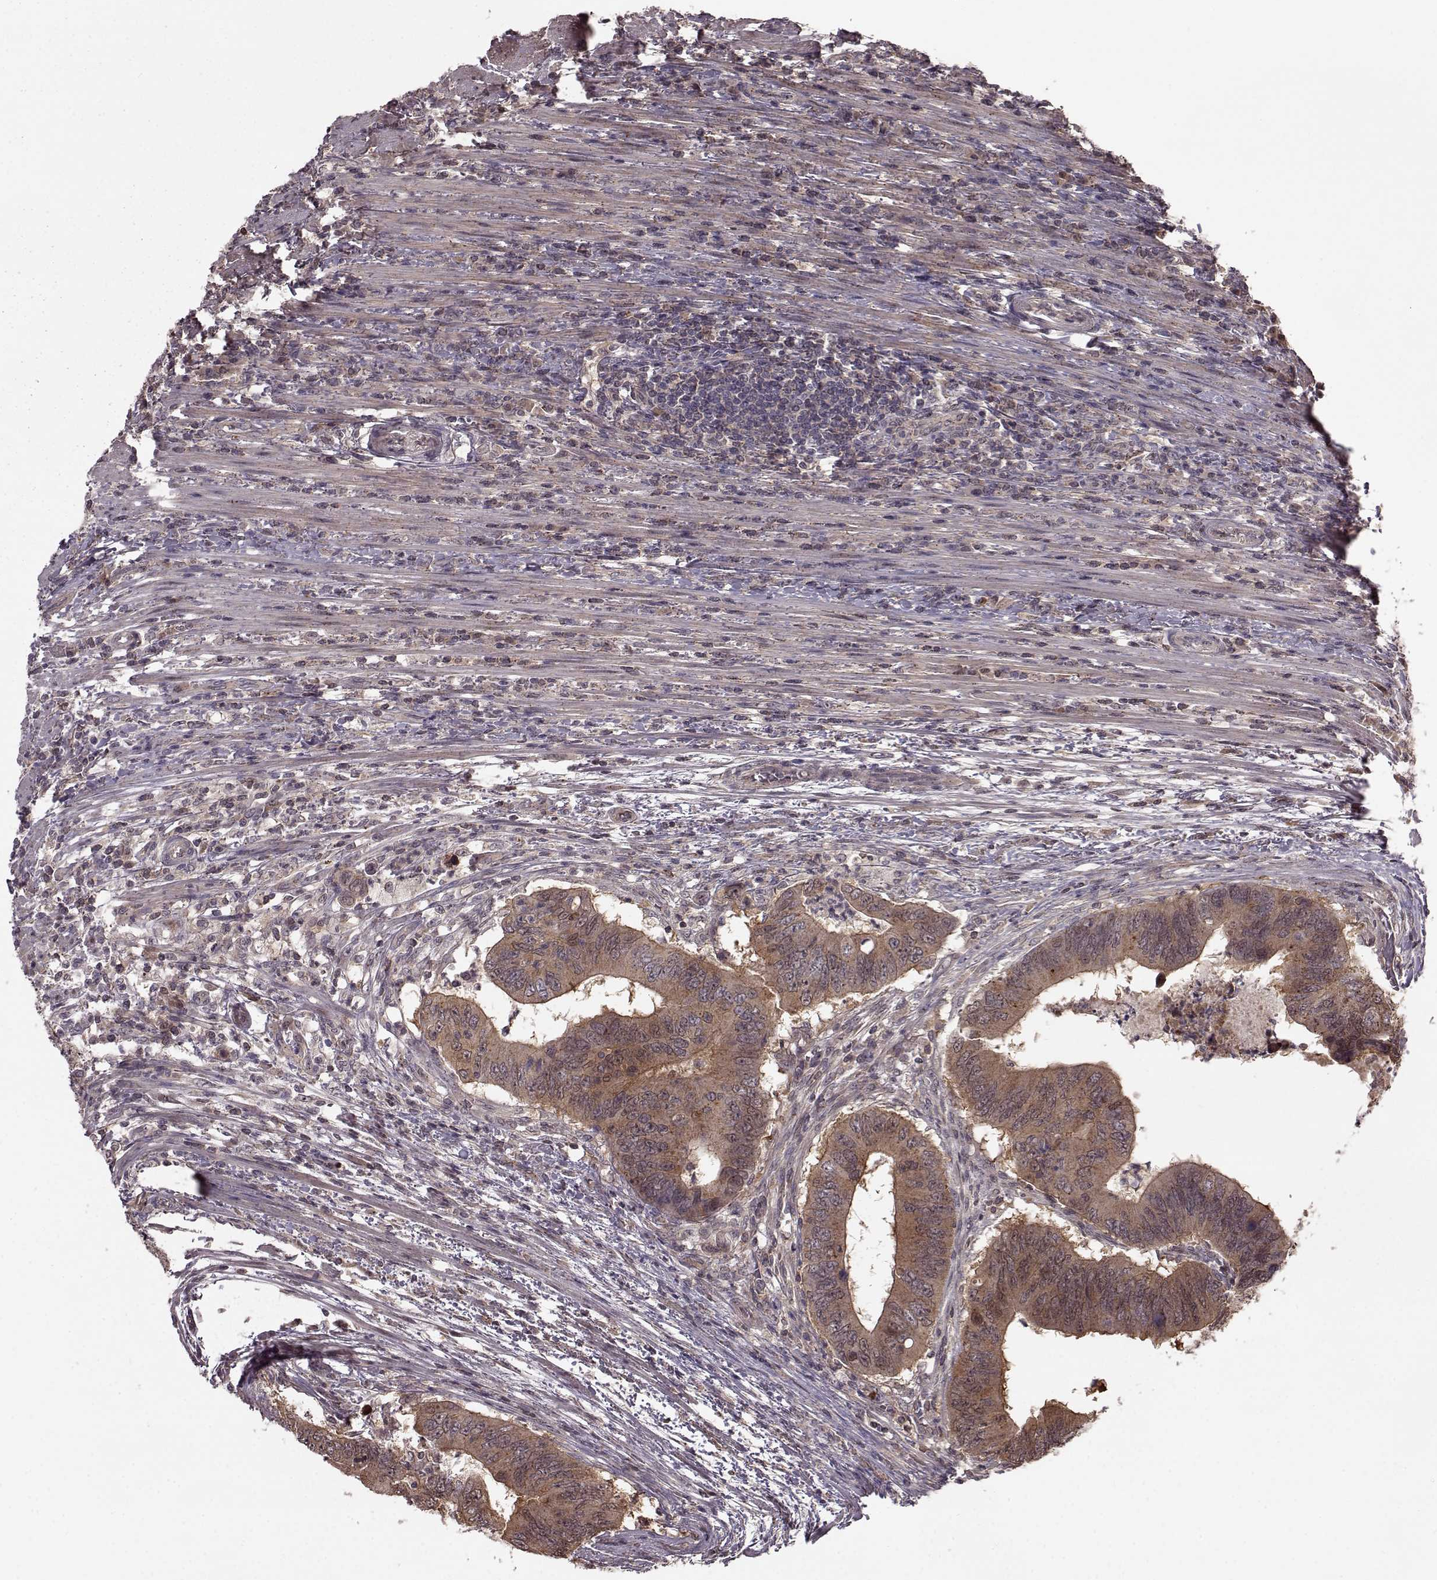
{"staining": {"intensity": "moderate", "quantity": ">75%", "location": "cytoplasmic/membranous"}, "tissue": "colorectal cancer", "cell_type": "Tumor cells", "image_type": "cancer", "snomed": [{"axis": "morphology", "description": "Adenocarcinoma, NOS"}, {"axis": "topography", "description": "Colon"}], "caption": "Adenocarcinoma (colorectal) tissue displays moderate cytoplasmic/membranous expression in about >75% of tumor cells", "gene": "GSS", "patient": {"sex": "male", "age": 53}}